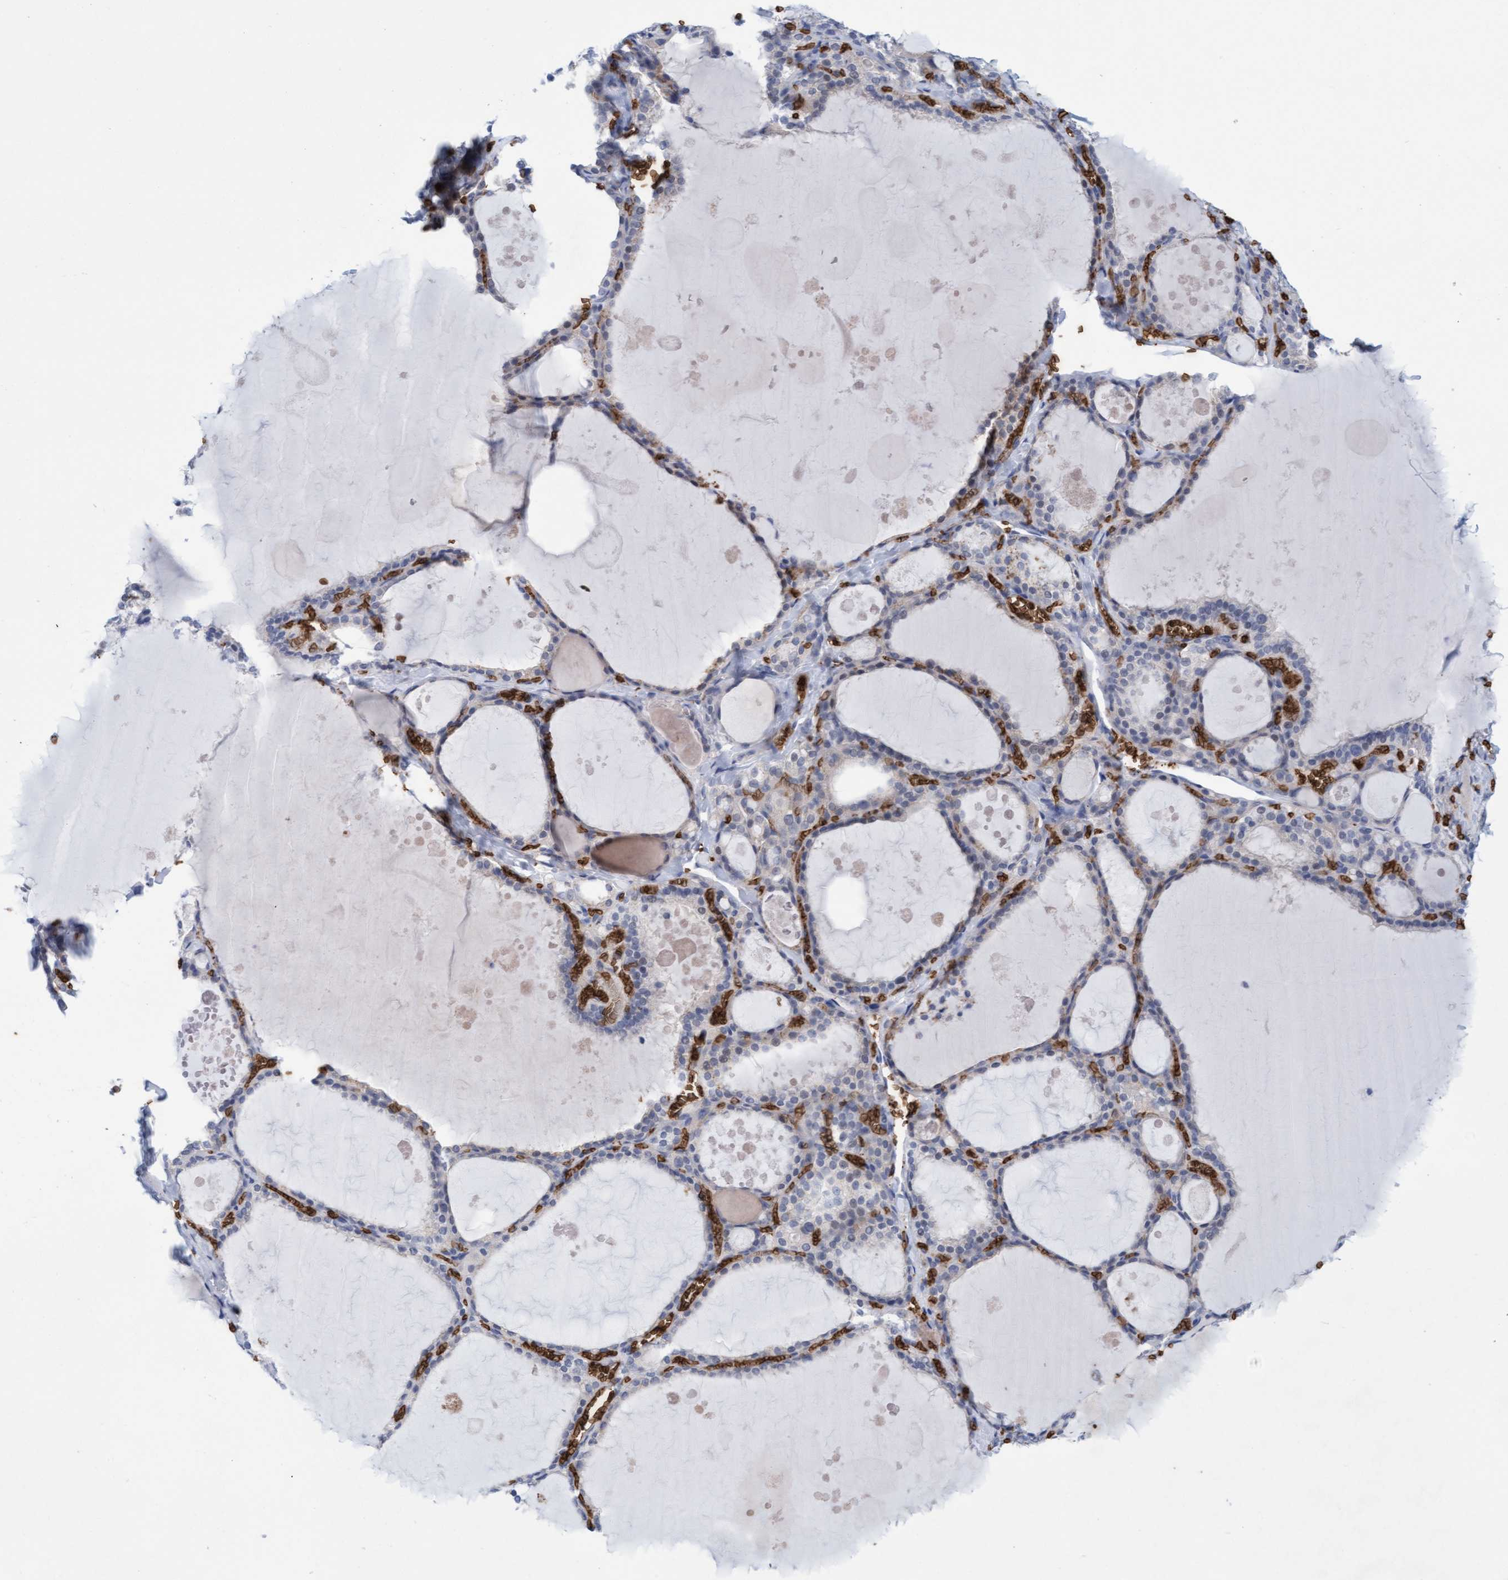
{"staining": {"intensity": "weak", "quantity": "<25%", "location": "cytoplasmic/membranous"}, "tissue": "thyroid gland", "cell_type": "Glandular cells", "image_type": "normal", "snomed": [{"axis": "morphology", "description": "Normal tissue, NOS"}, {"axis": "topography", "description": "Thyroid gland"}], "caption": "IHC micrograph of normal human thyroid gland stained for a protein (brown), which demonstrates no positivity in glandular cells.", "gene": "SPEM2", "patient": {"sex": "male", "age": 56}}